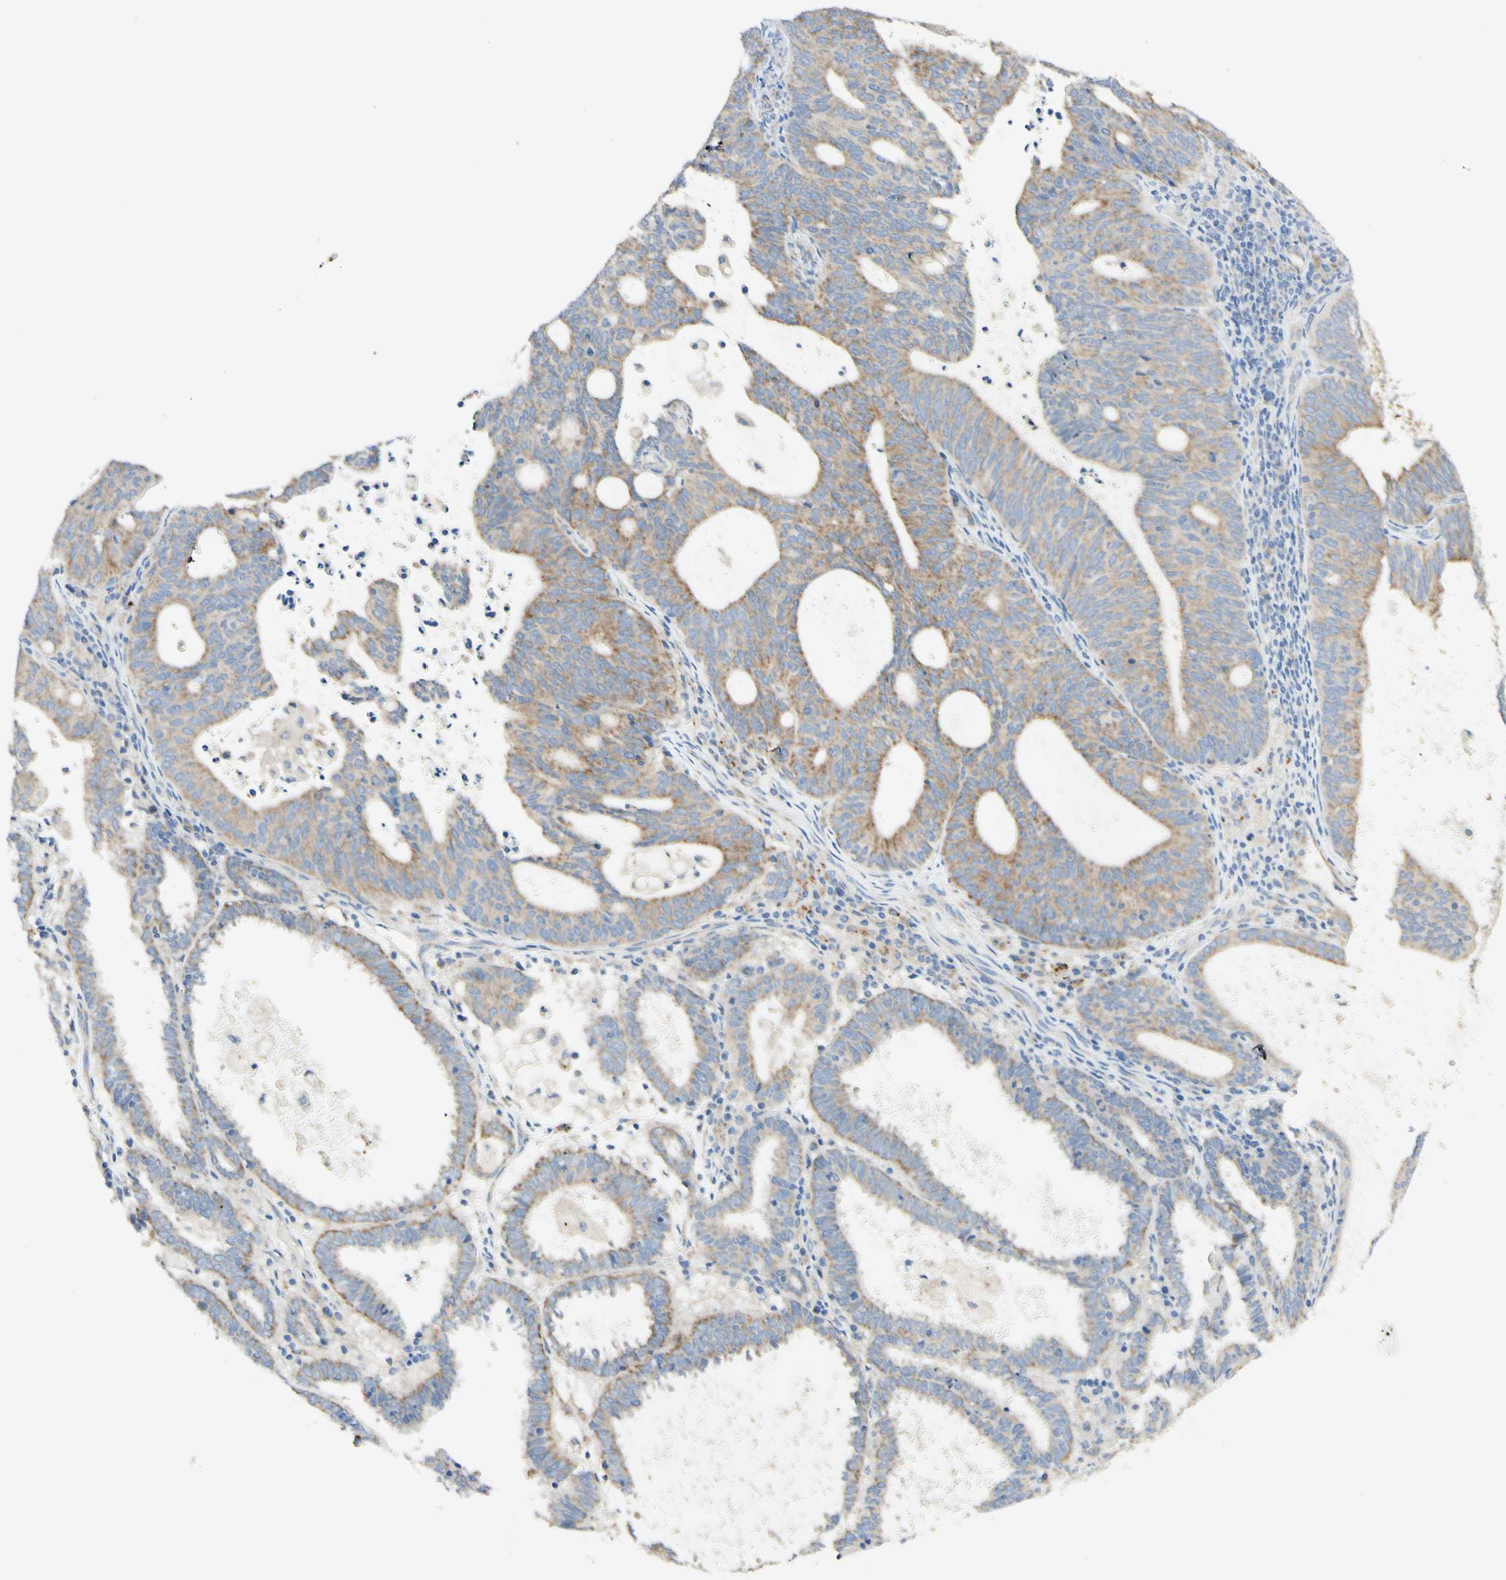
{"staining": {"intensity": "moderate", "quantity": ">75%", "location": "cytoplasmic/membranous"}, "tissue": "endometrial cancer", "cell_type": "Tumor cells", "image_type": "cancer", "snomed": [{"axis": "morphology", "description": "Adenocarcinoma, NOS"}, {"axis": "topography", "description": "Uterus"}], "caption": "Immunohistochemical staining of adenocarcinoma (endometrial) displays moderate cytoplasmic/membranous protein expression in approximately >75% of tumor cells.", "gene": "ARMC10", "patient": {"sex": "female", "age": 83}}